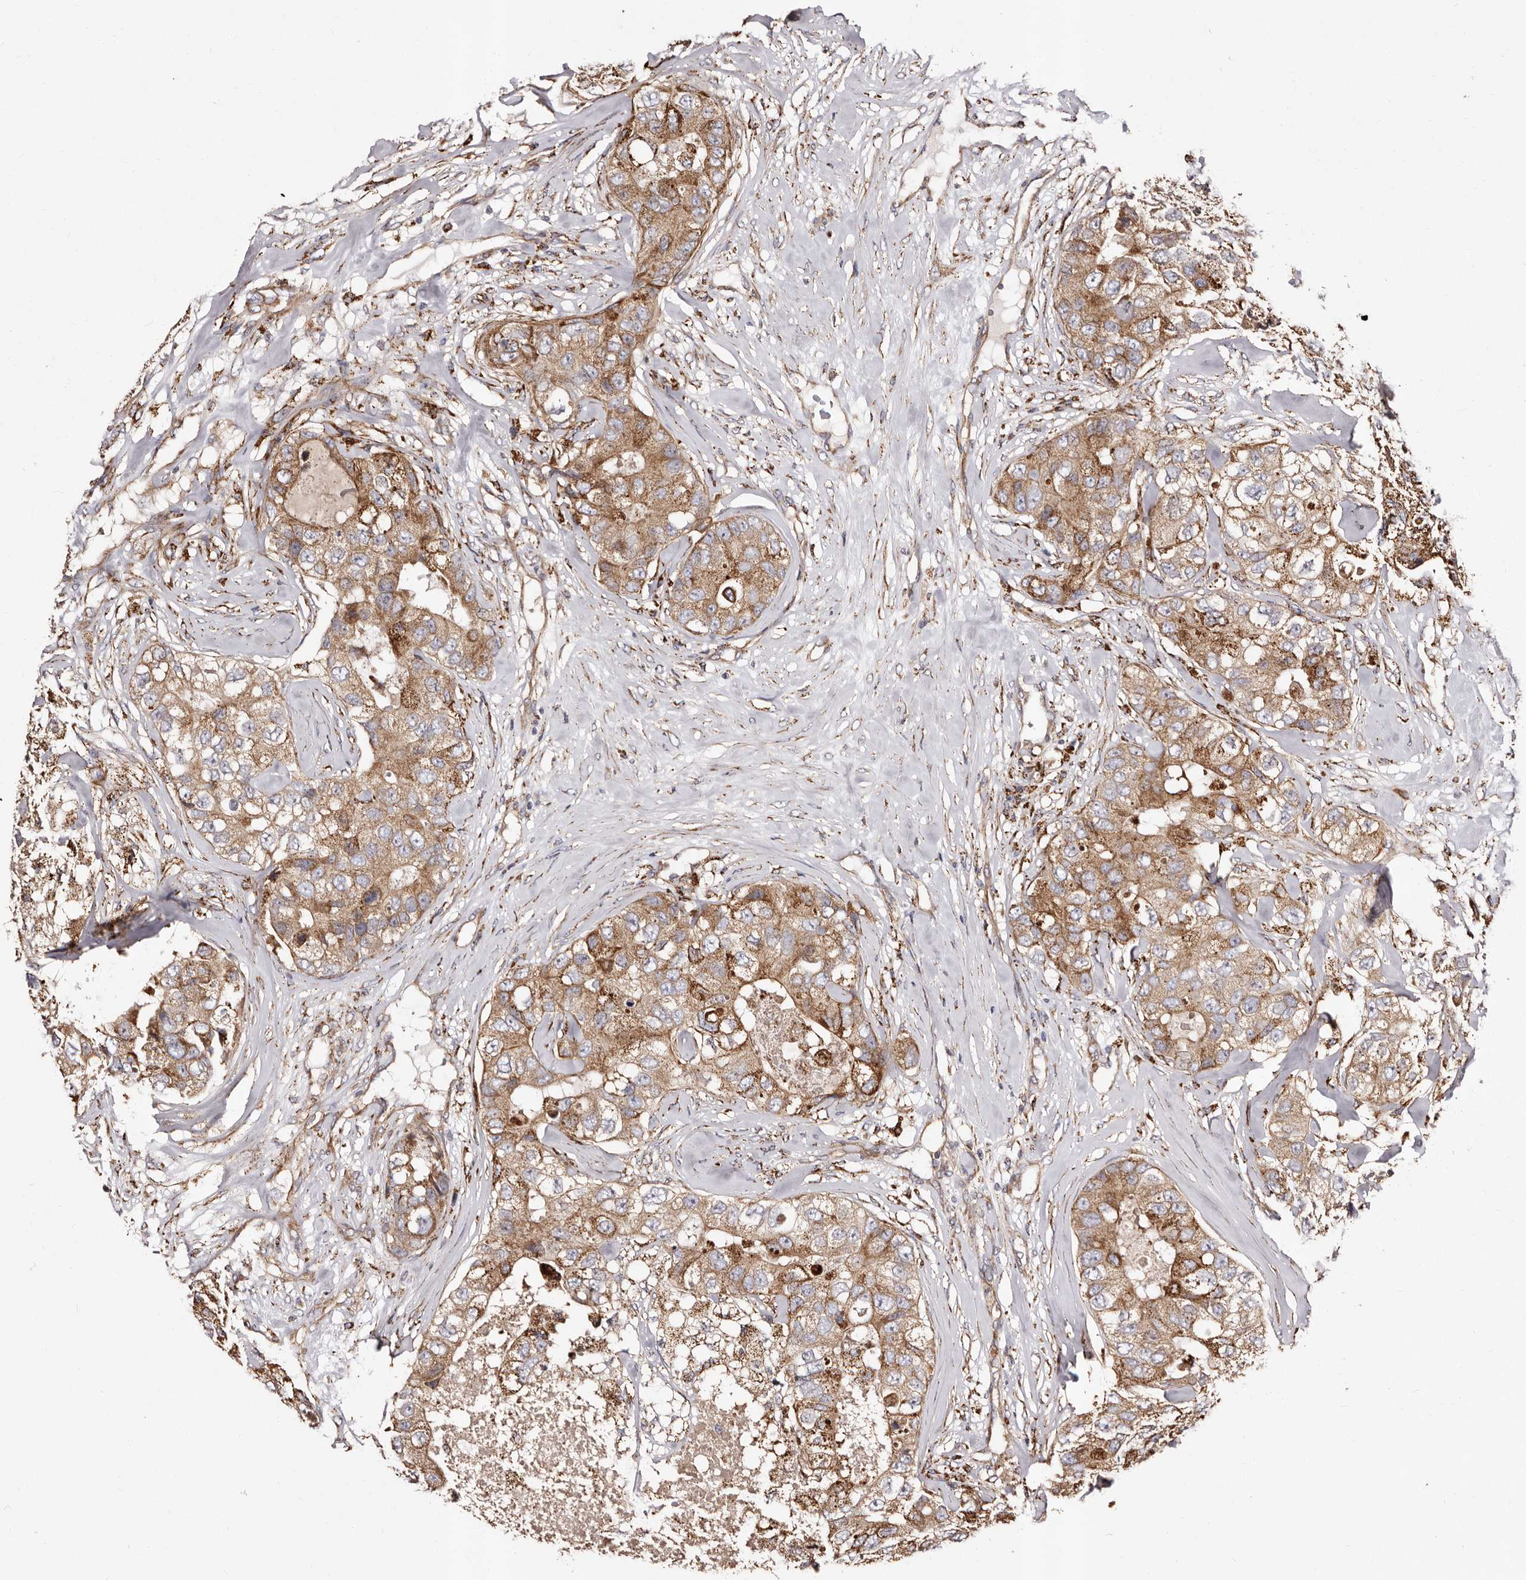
{"staining": {"intensity": "moderate", "quantity": ">75%", "location": "cytoplasmic/membranous"}, "tissue": "breast cancer", "cell_type": "Tumor cells", "image_type": "cancer", "snomed": [{"axis": "morphology", "description": "Duct carcinoma"}, {"axis": "topography", "description": "Breast"}], "caption": "Immunohistochemical staining of human breast cancer (invasive ductal carcinoma) demonstrates medium levels of moderate cytoplasmic/membranous staining in about >75% of tumor cells.", "gene": "LUZP1", "patient": {"sex": "female", "age": 62}}